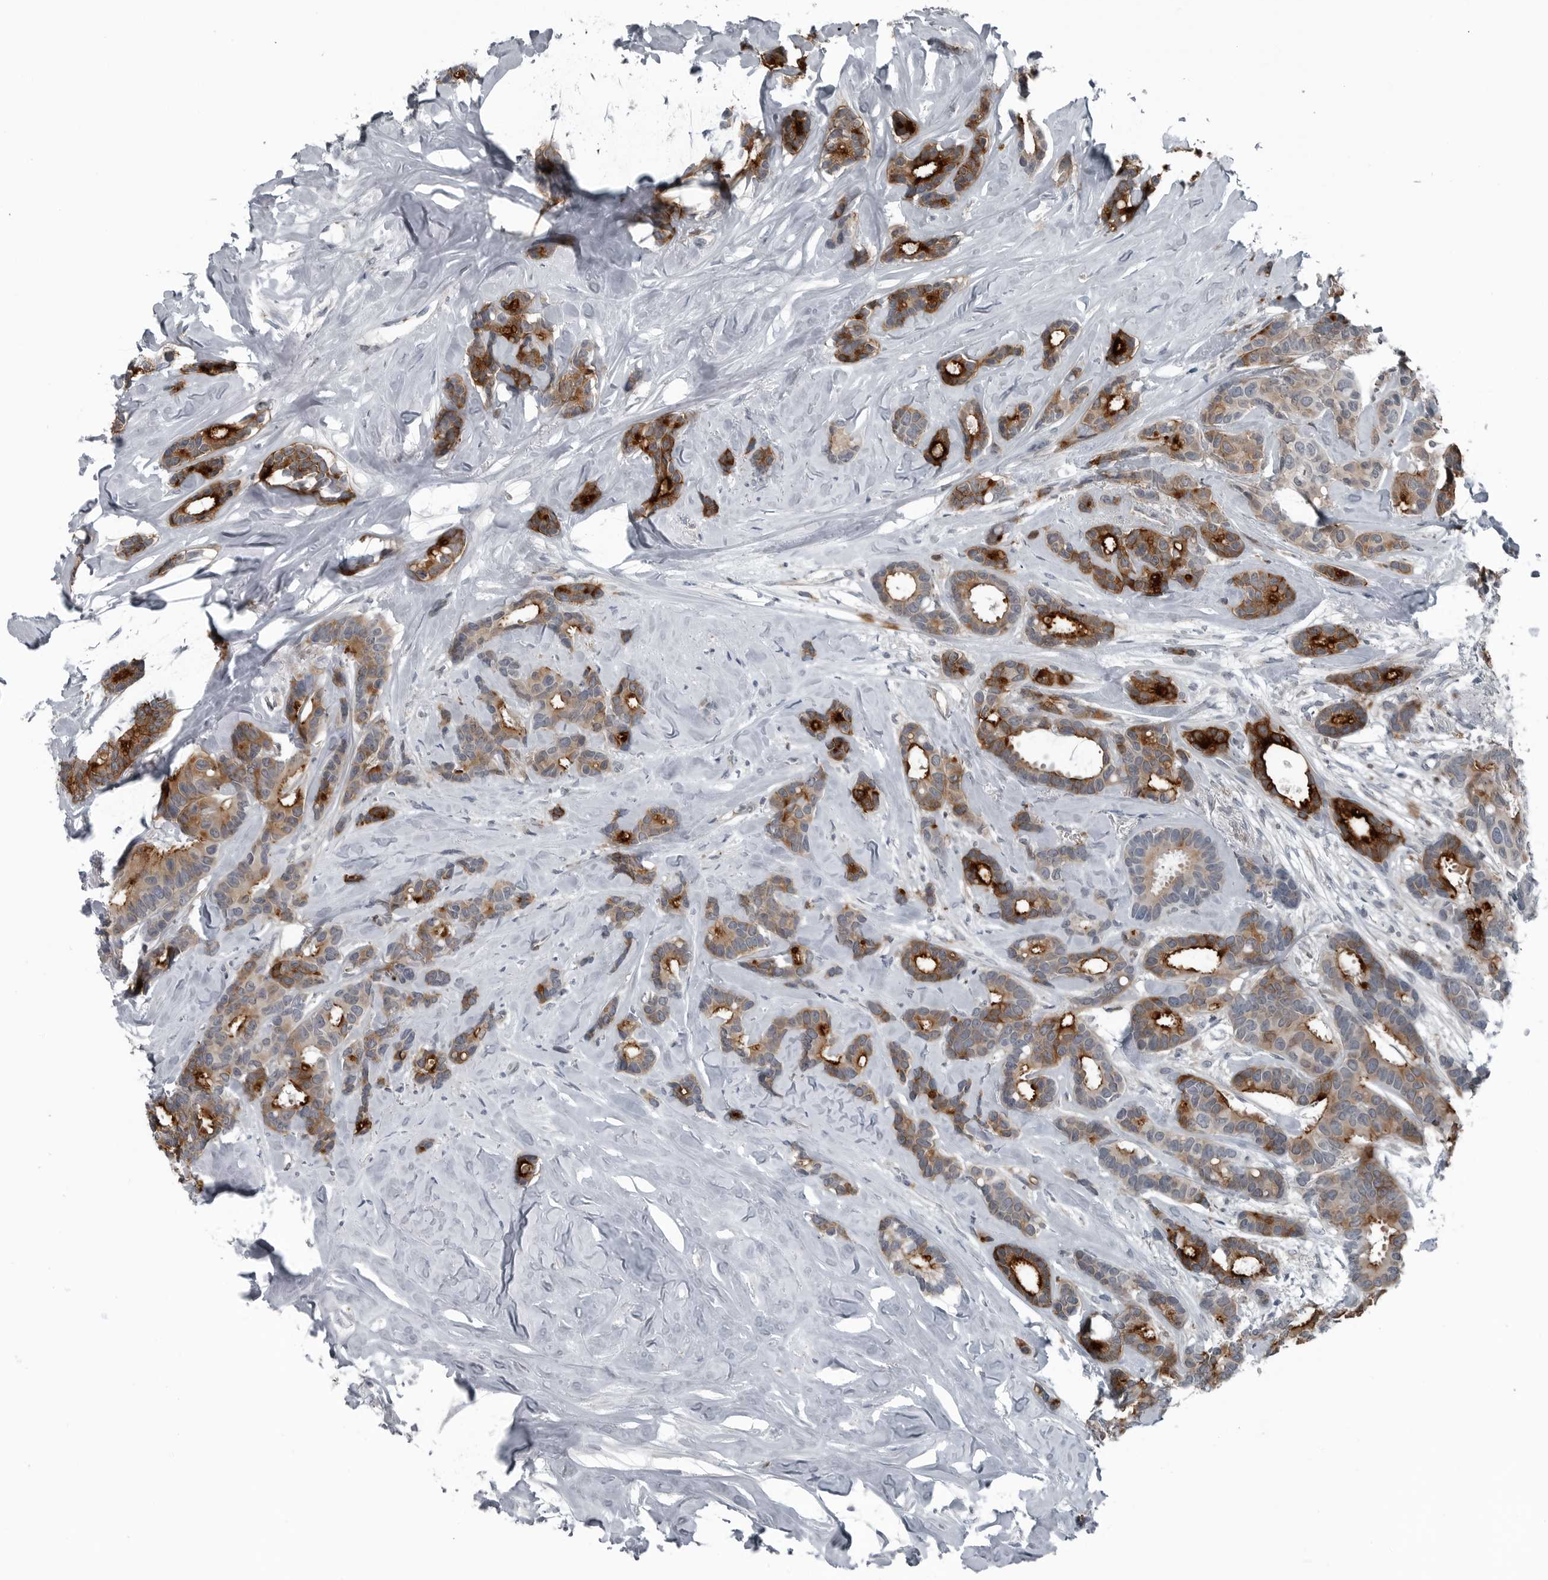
{"staining": {"intensity": "strong", "quantity": ">75%", "location": "cytoplasmic/membranous"}, "tissue": "breast cancer", "cell_type": "Tumor cells", "image_type": "cancer", "snomed": [{"axis": "morphology", "description": "Duct carcinoma"}, {"axis": "topography", "description": "Breast"}], "caption": "The immunohistochemical stain highlights strong cytoplasmic/membranous expression in tumor cells of breast infiltrating ductal carcinoma tissue.", "gene": "GAK", "patient": {"sex": "female", "age": 87}}